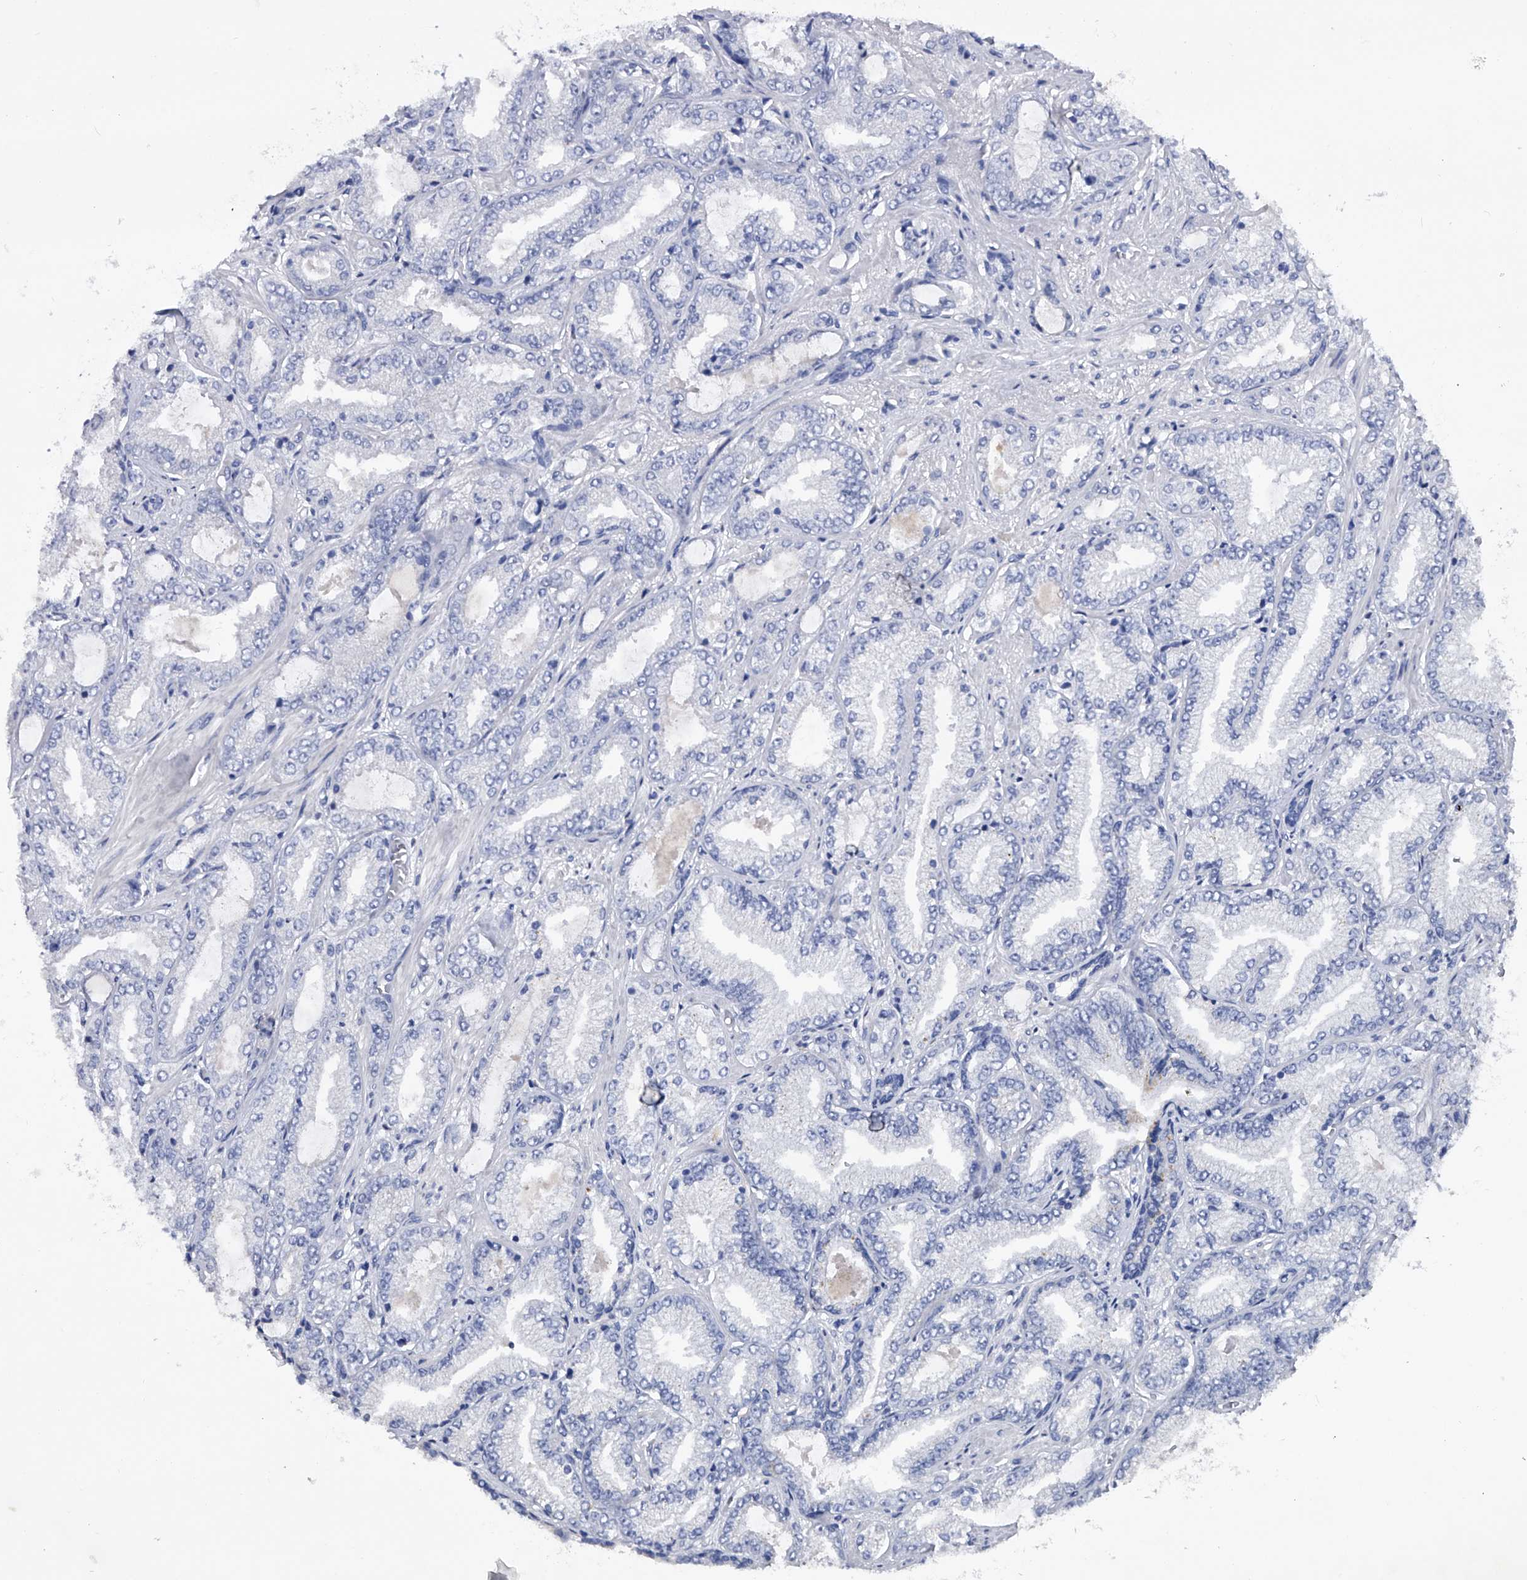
{"staining": {"intensity": "negative", "quantity": "none", "location": "none"}, "tissue": "prostate cancer", "cell_type": "Tumor cells", "image_type": "cancer", "snomed": [{"axis": "morphology", "description": "Adenocarcinoma, High grade"}, {"axis": "topography", "description": "Prostate"}], "caption": "High power microscopy image of an immunohistochemistry (IHC) micrograph of prostate cancer (adenocarcinoma (high-grade)), revealing no significant expression in tumor cells.", "gene": "ASNS", "patient": {"sex": "male", "age": 71}}